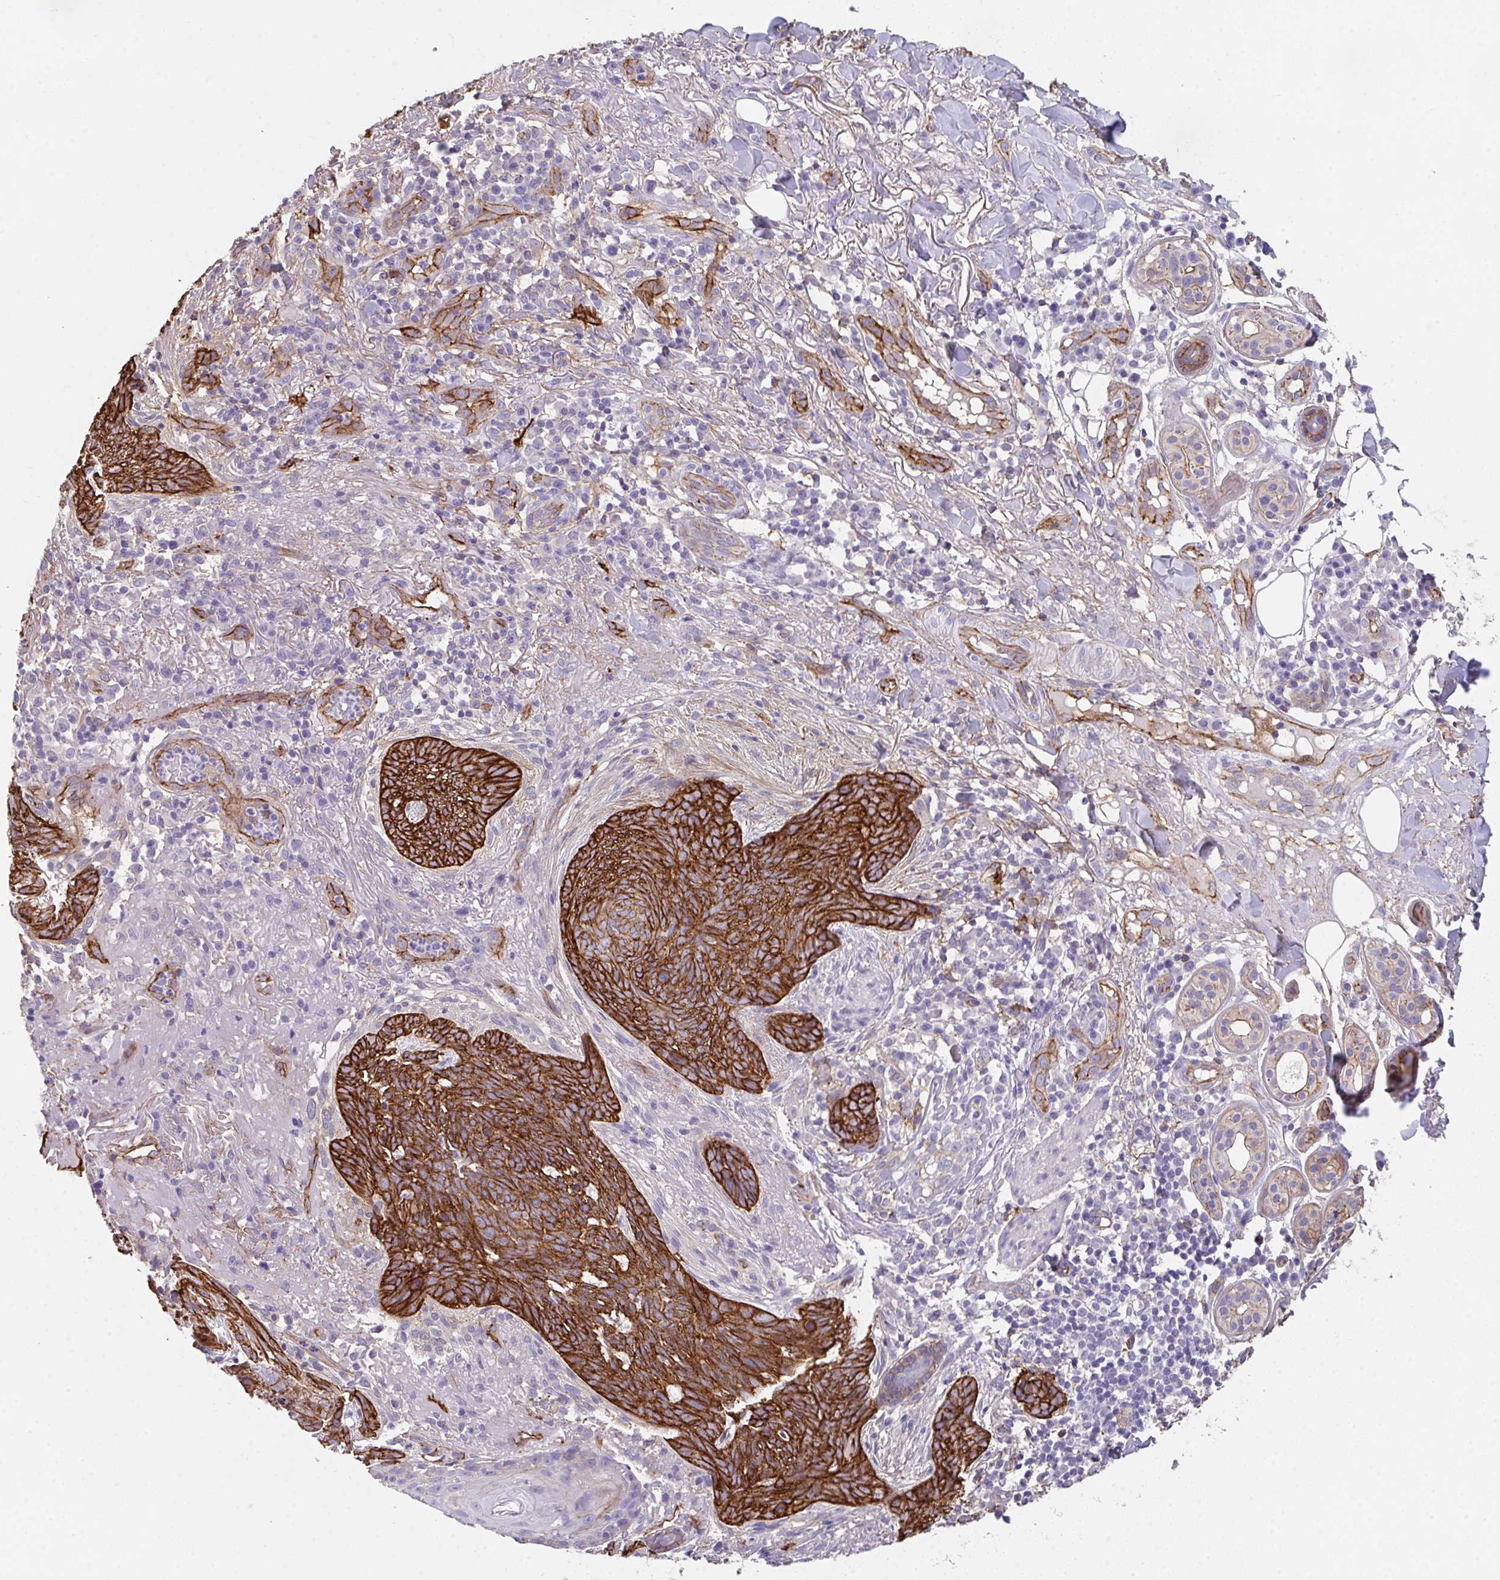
{"staining": {"intensity": "strong", "quantity": ">75%", "location": "cytoplasmic/membranous"}, "tissue": "skin cancer", "cell_type": "Tumor cells", "image_type": "cancer", "snomed": [{"axis": "morphology", "description": "Basal cell carcinoma"}, {"axis": "topography", "description": "Skin"}], "caption": "There is high levels of strong cytoplasmic/membranous expression in tumor cells of basal cell carcinoma (skin), as demonstrated by immunohistochemical staining (brown color).", "gene": "DBN1", "patient": {"sex": "female", "age": 93}}